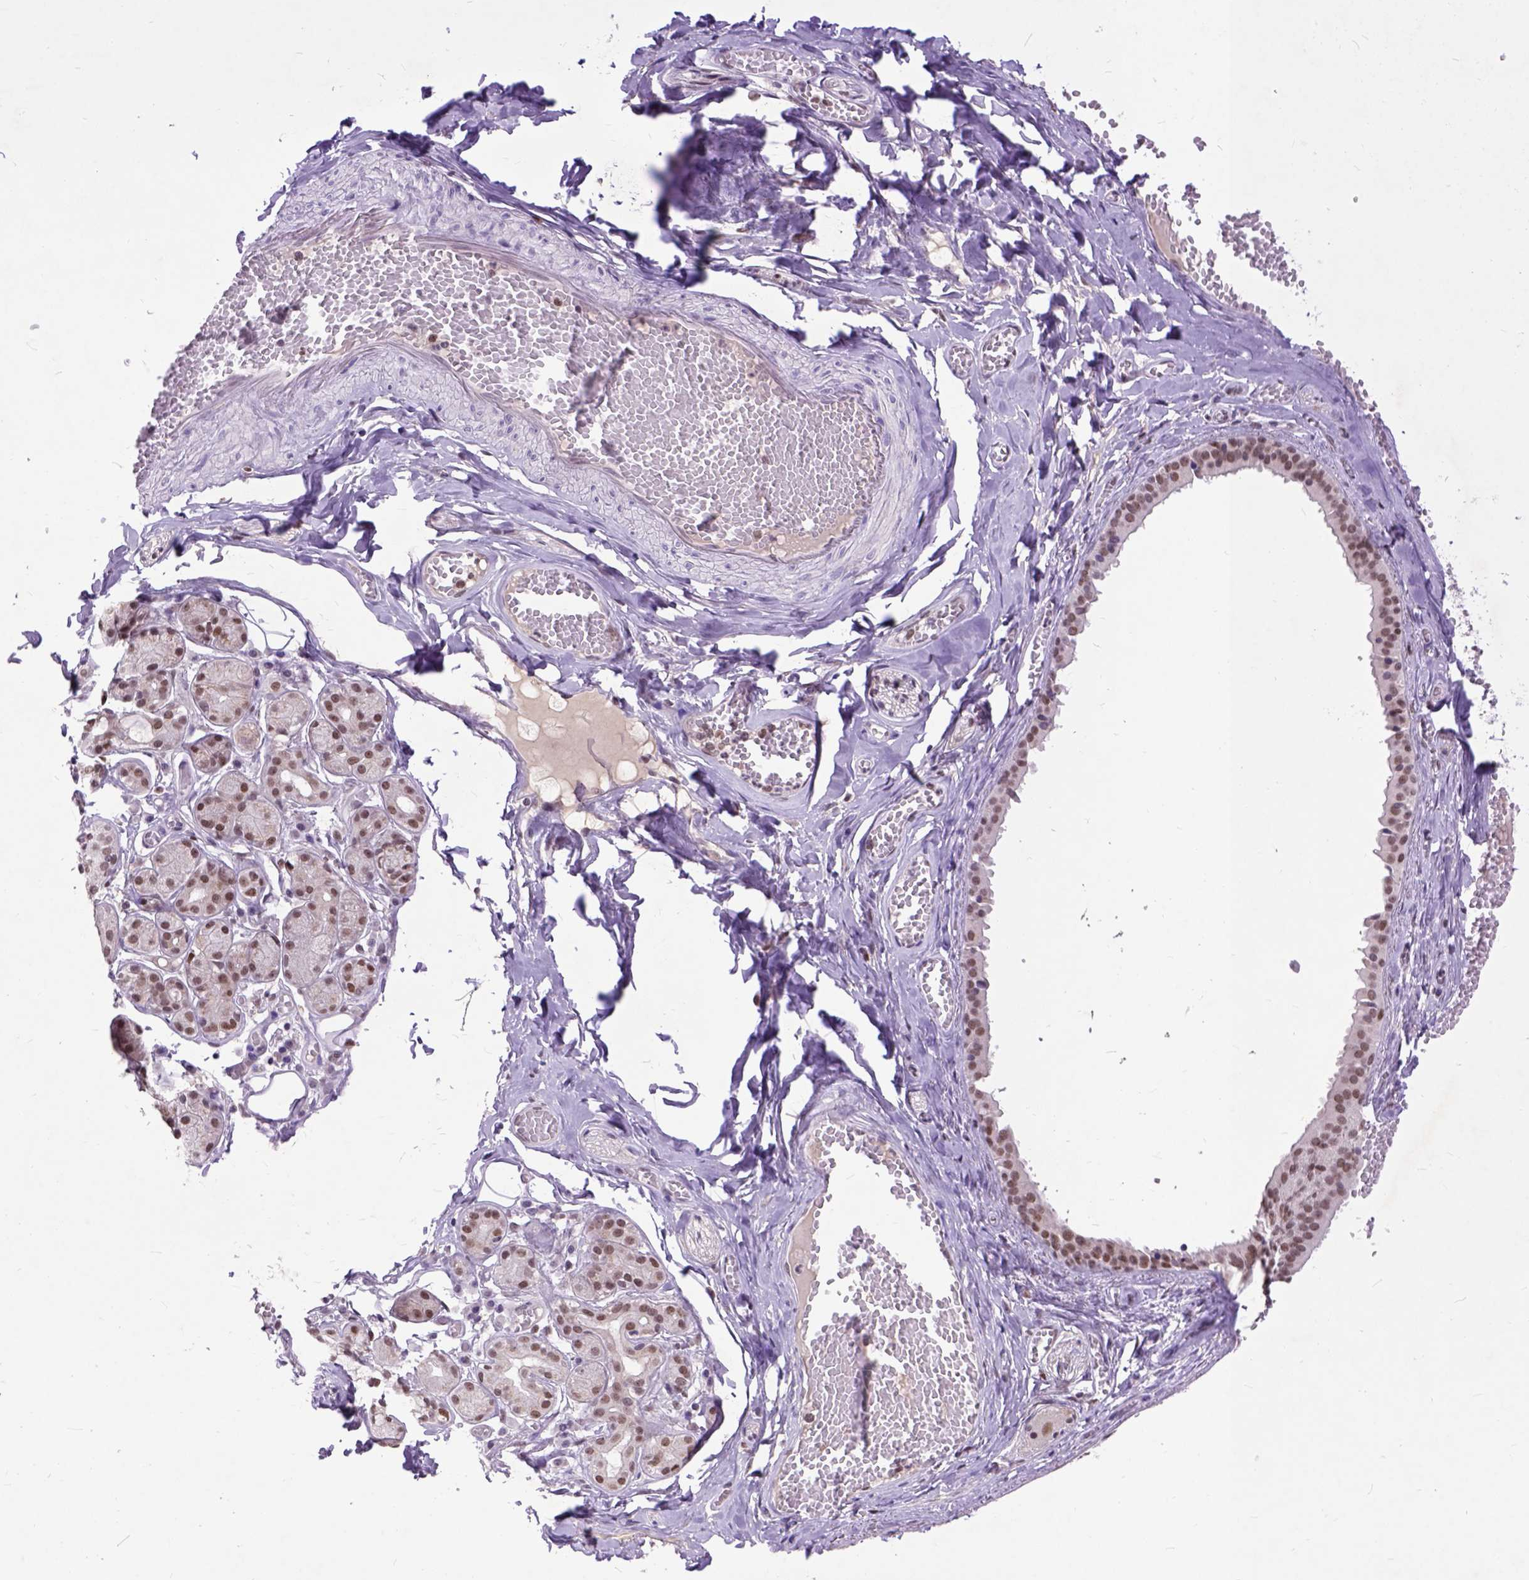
{"staining": {"intensity": "moderate", "quantity": ">75%", "location": "nuclear"}, "tissue": "salivary gland", "cell_type": "Glandular cells", "image_type": "normal", "snomed": [{"axis": "morphology", "description": "Normal tissue, NOS"}, {"axis": "topography", "description": "Salivary gland"}, {"axis": "topography", "description": "Peripheral nerve tissue"}], "caption": "Benign salivary gland was stained to show a protein in brown. There is medium levels of moderate nuclear expression in about >75% of glandular cells.", "gene": "RCC2", "patient": {"sex": "male", "age": 71}}